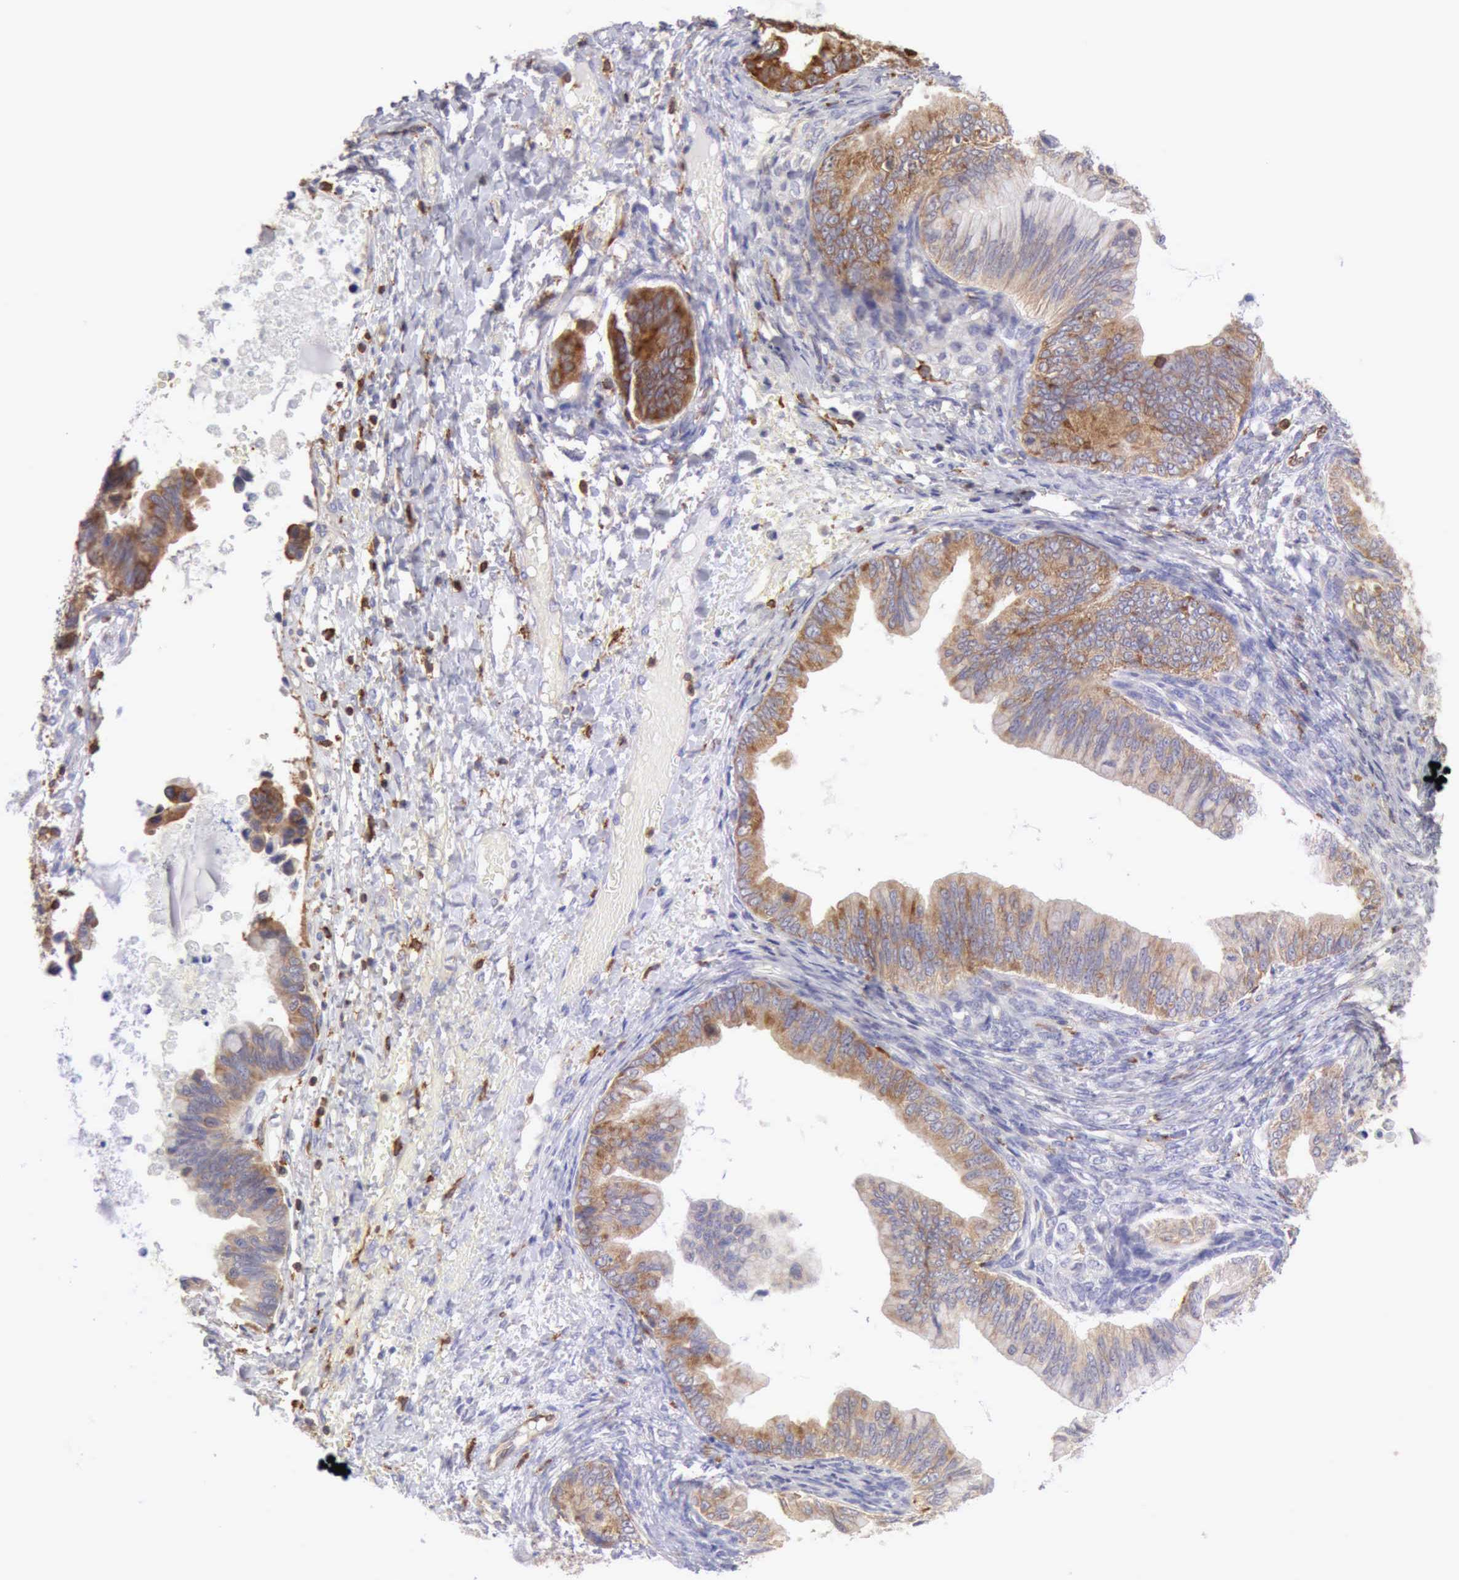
{"staining": {"intensity": "moderate", "quantity": "25%-75%", "location": "cytoplasmic/membranous"}, "tissue": "ovarian cancer", "cell_type": "Tumor cells", "image_type": "cancer", "snomed": [{"axis": "morphology", "description": "Cystadenocarcinoma, mucinous, NOS"}, {"axis": "topography", "description": "Ovary"}], "caption": "Tumor cells show moderate cytoplasmic/membranous positivity in approximately 25%-75% of cells in mucinous cystadenocarcinoma (ovarian).", "gene": "ARHGAP4", "patient": {"sex": "female", "age": 36}}